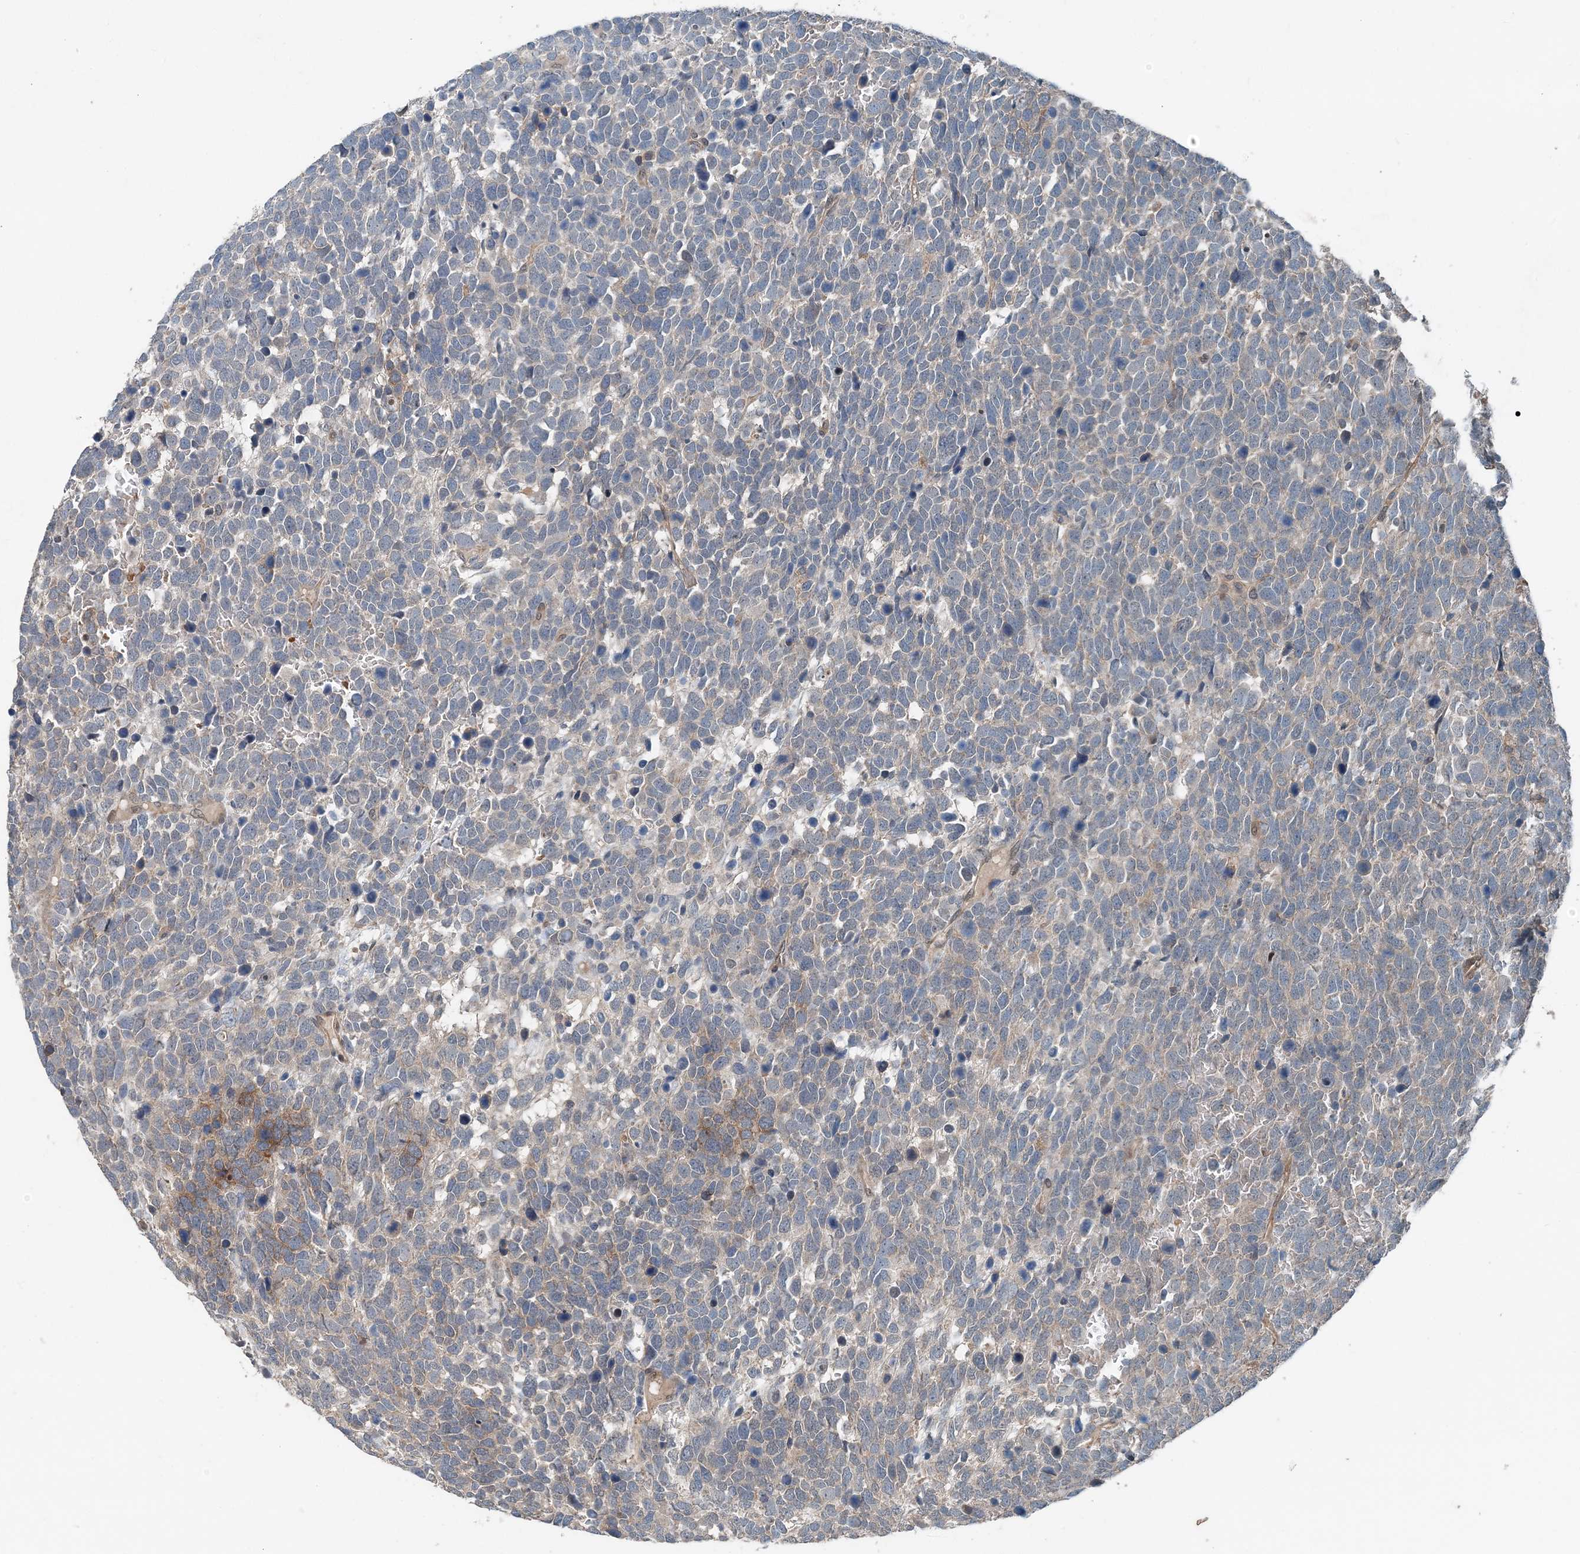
{"staining": {"intensity": "moderate", "quantity": "<25%", "location": "cytoplasmic/membranous"}, "tissue": "urothelial cancer", "cell_type": "Tumor cells", "image_type": "cancer", "snomed": [{"axis": "morphology", "description": "Urothelial carcinoma, High grade"}, {"axis": "topography", "description": "Urinary bladder"}], "caption": "High-grade urothelial carcinoma tissue demonstrates moderate cytoplasmic/membranous staining in about <25% of tumor cells", "gene": "SMPD3", "patient": {"sex": "female", "age": 82}}